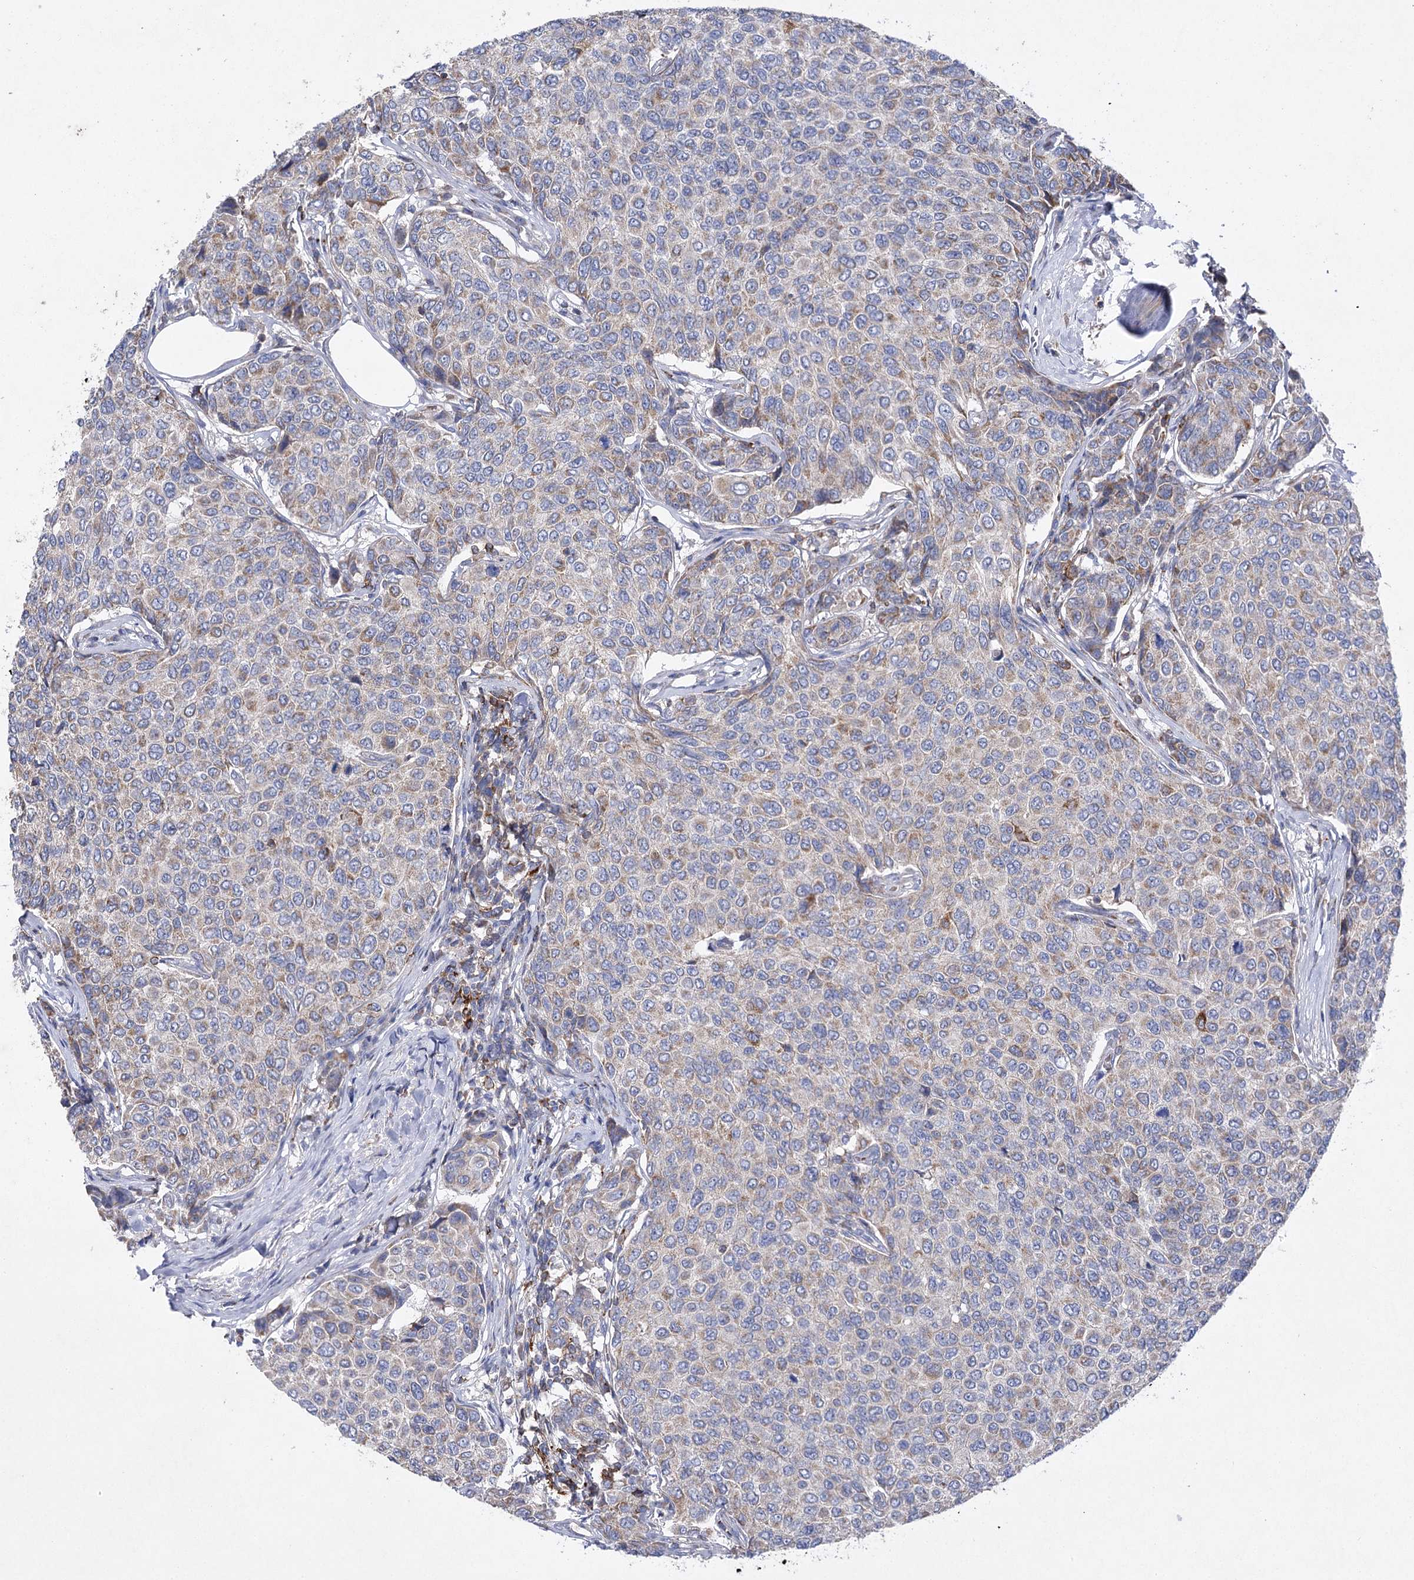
{"staining": {"intensity": "weak", "quantity": ">75%", "location": "cytoplasmic/membranous"}, "tissue": "breast cancer", "cell_type": "Tumor cells", "image_type": "cancer", "snomed": [{"axis": "morphology", "description": "Duct carcinoma"}, {"axis": "topography", "description": "Breast"}], "caption": "Breast infiltrating ductal carcinoma tissue shows weak cytoplasmic/membranous positivity in about >75% of tumor cells, visualized by immunohistochemistry. (Brightfield microscopy of DAB IHC at high magnification).", "gene": "COX15", "patient": {"sex": "female", "age": 55}}